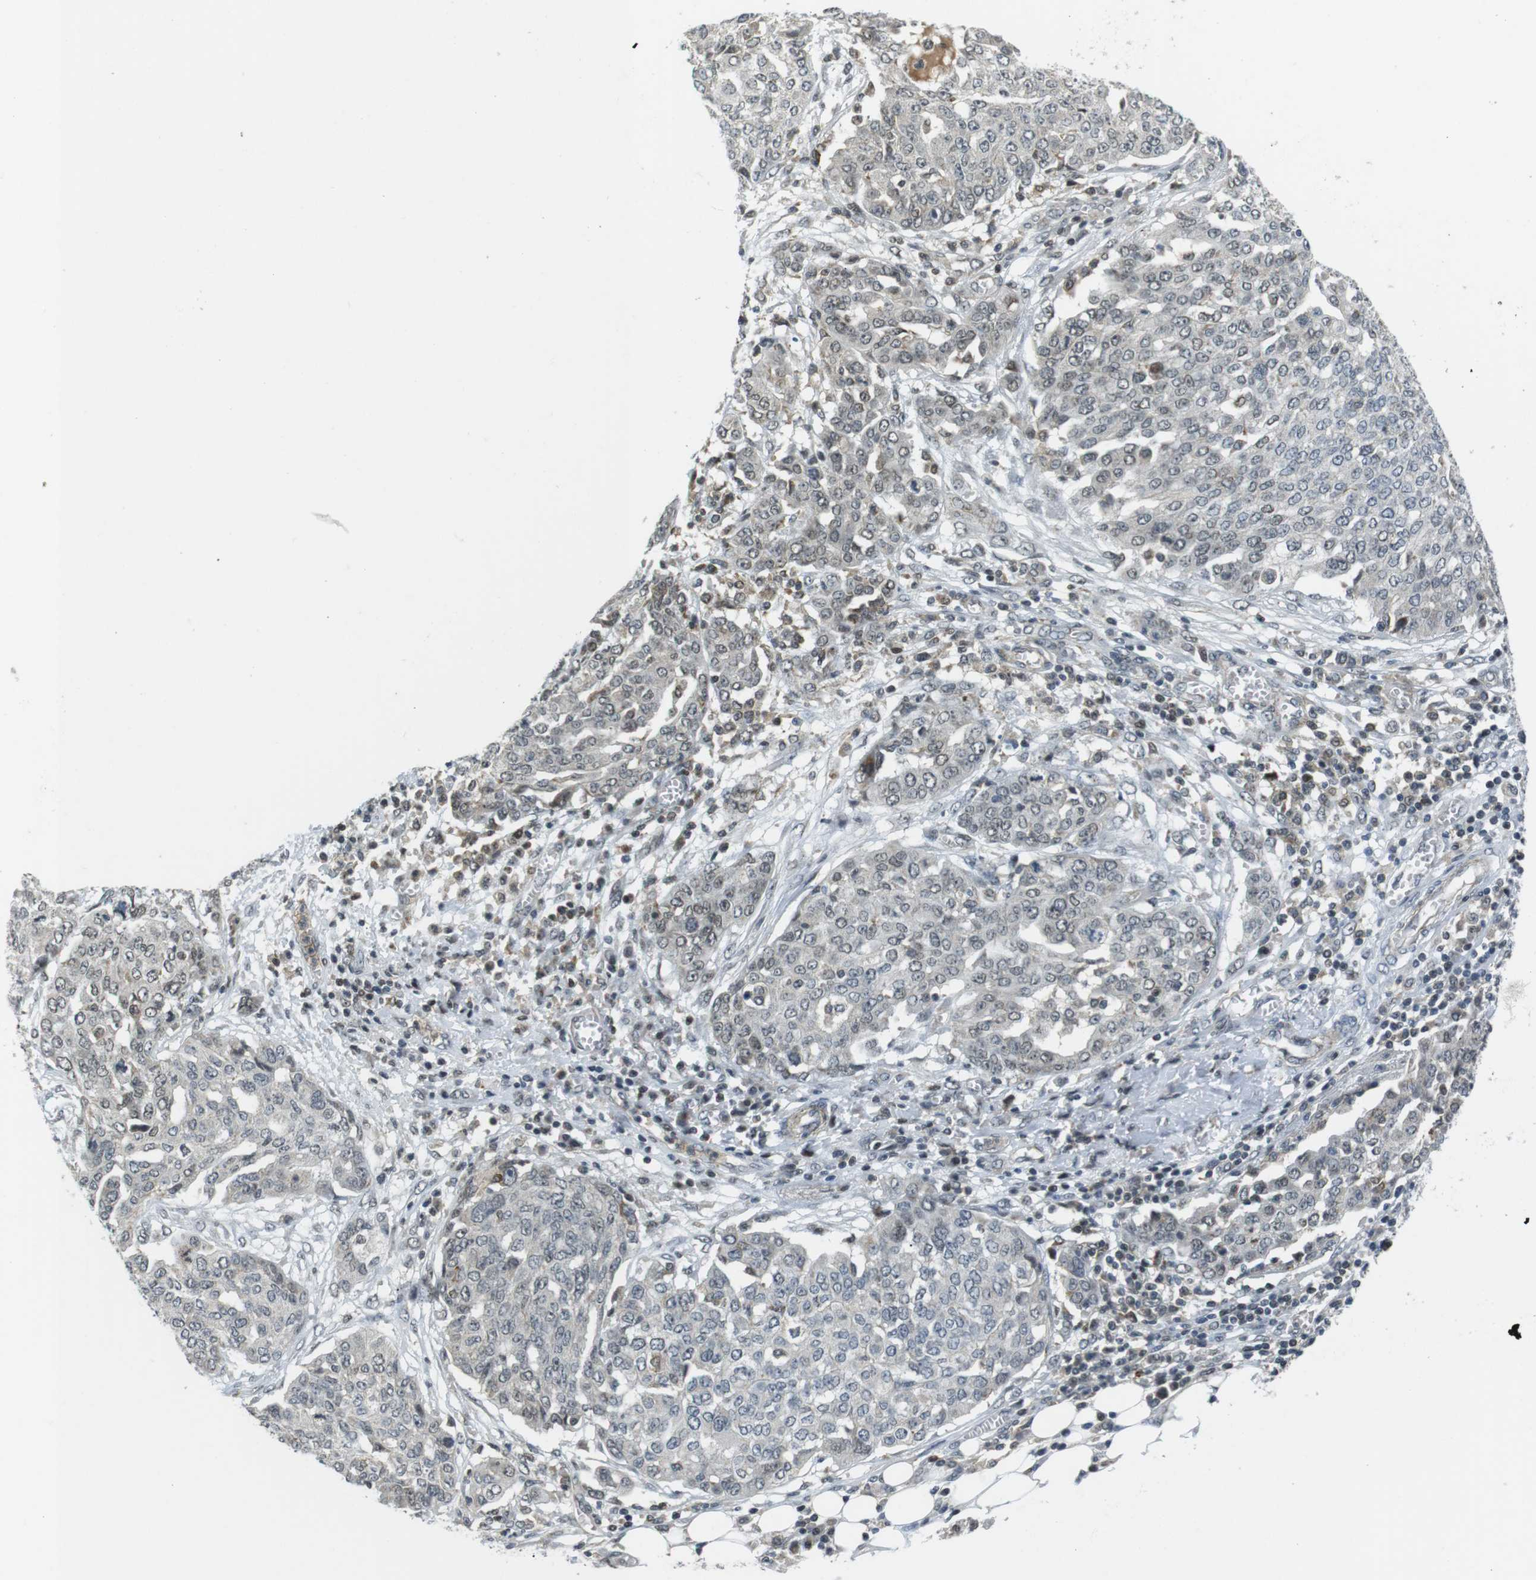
{"staining": {"intensity": "weak", "quantity": "<25%", "location": "nuclear"}, "tissue": "ovarian cancer", "cell_type": "Tumor cells", "image_type": "cancer", "snomed": [{"axis": "morphology", "description": "Cystadenocarcinoma, serous, NOS"}, {"axis": "topography", "description": "Soft tissue"}, {"axis": "topography", "description": "Ovary"}], "caption": "Ovarian serous cystadenocarcinoma was stained to show a protein in brown. There is no significant staining in tumor cells.", "gene": "USP7", "patient": {"sex": "female", "age": 57}}